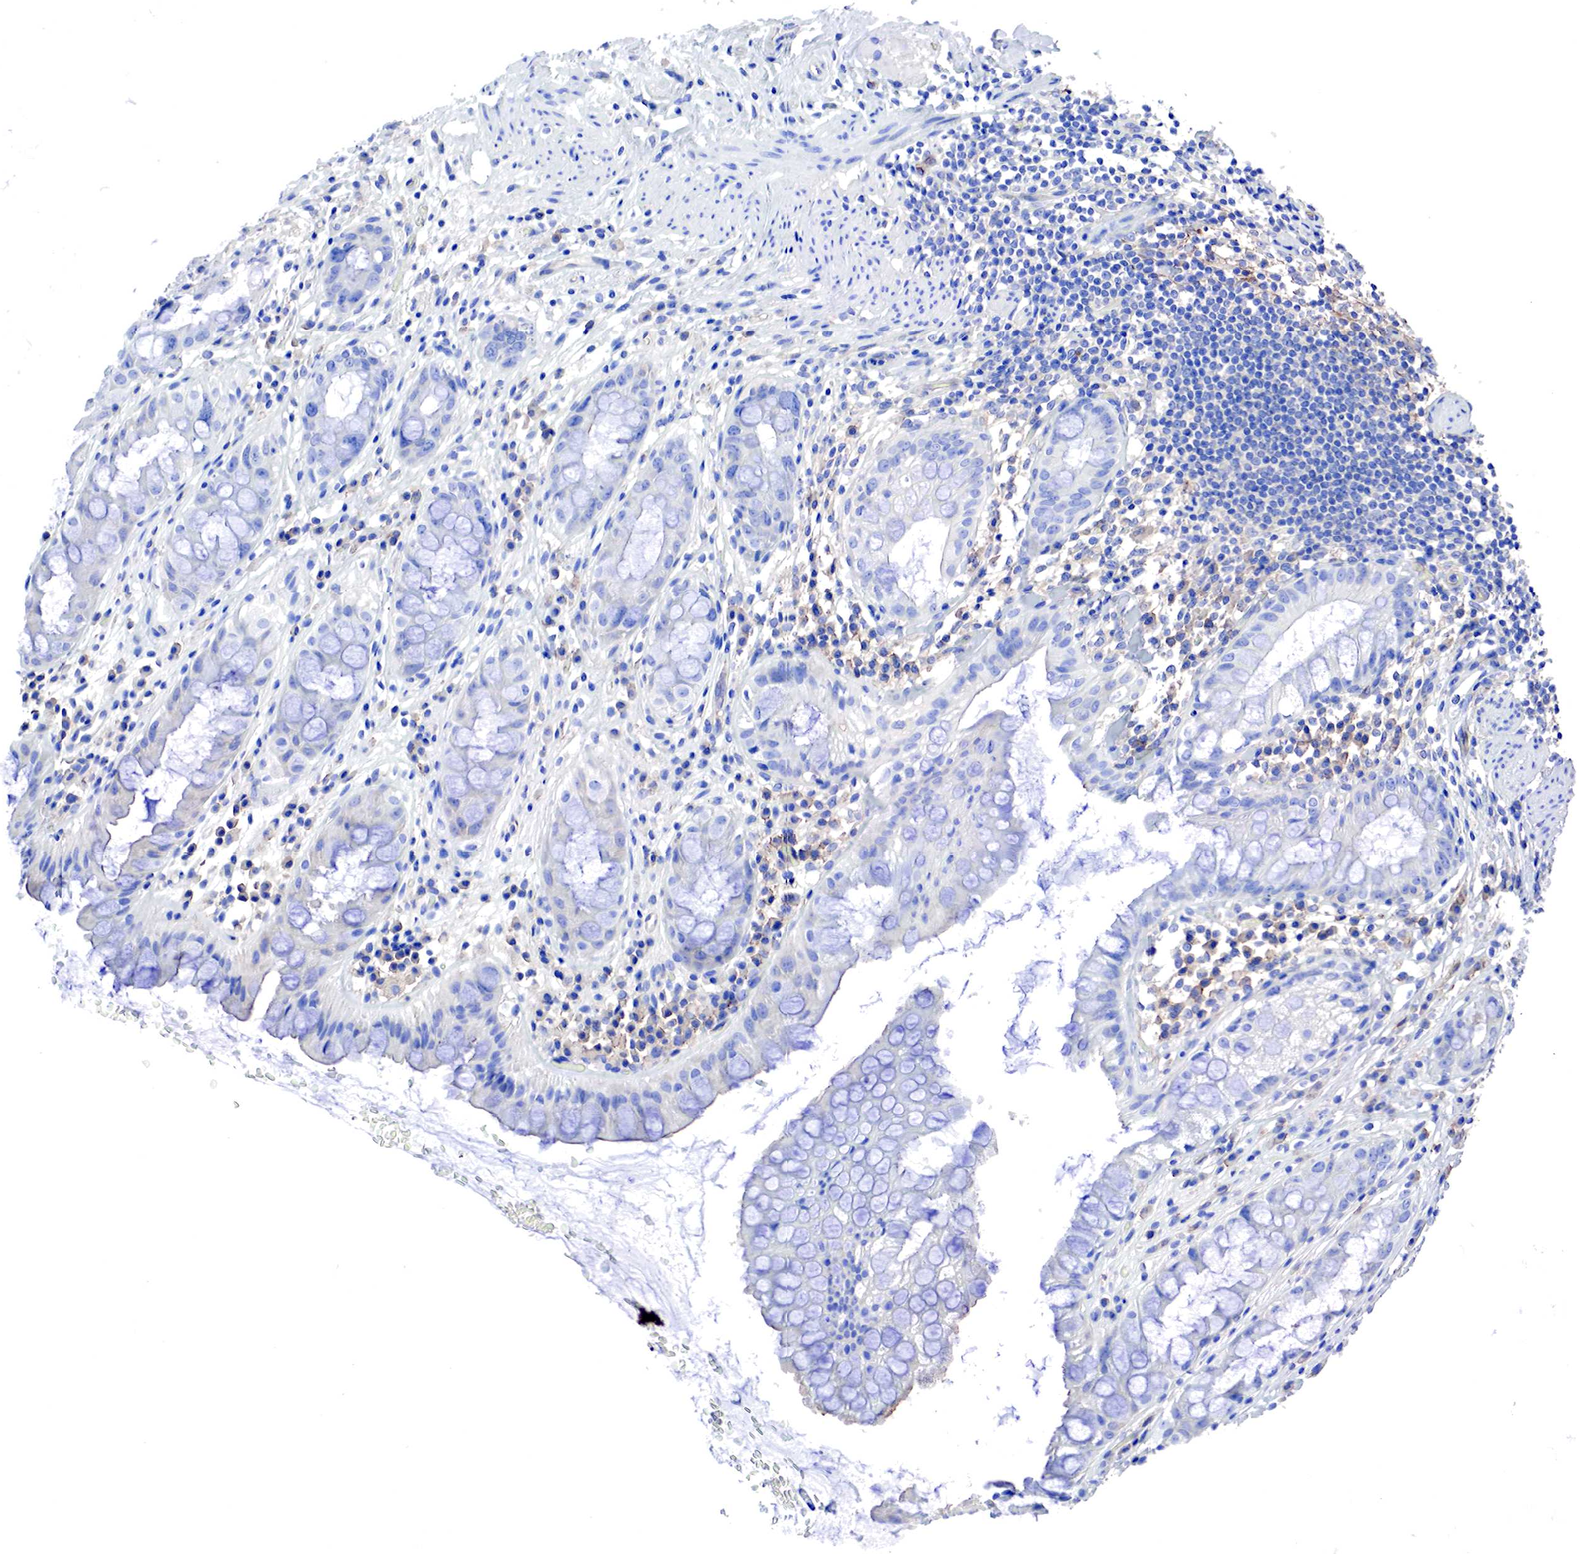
{"staining": {"intensity": "negative", "quantity": "none", "location": "none"}, "tissue": "rectum", "cell_type": "Glandular cells", "image_type": "normal", "snomed": [{"axis": "morphology", "description": "Normal tissue, NOS"}, {"axis": "topography", "description": "Rectum"}], "caption": "An immunohistochemistry (IHC) photomicrograph of unremarkable rectum is shown. There is no staining in glandular cells of rectum. The staining was performed using DAB (3,3'-diaminobenzidine) to visualize the protein expression in brown, while the nuclei were stained in blue with hematoxylin (Magnification: 20x).", "gene": "MSN", "patient": {"sex": "male", "age": 65}}